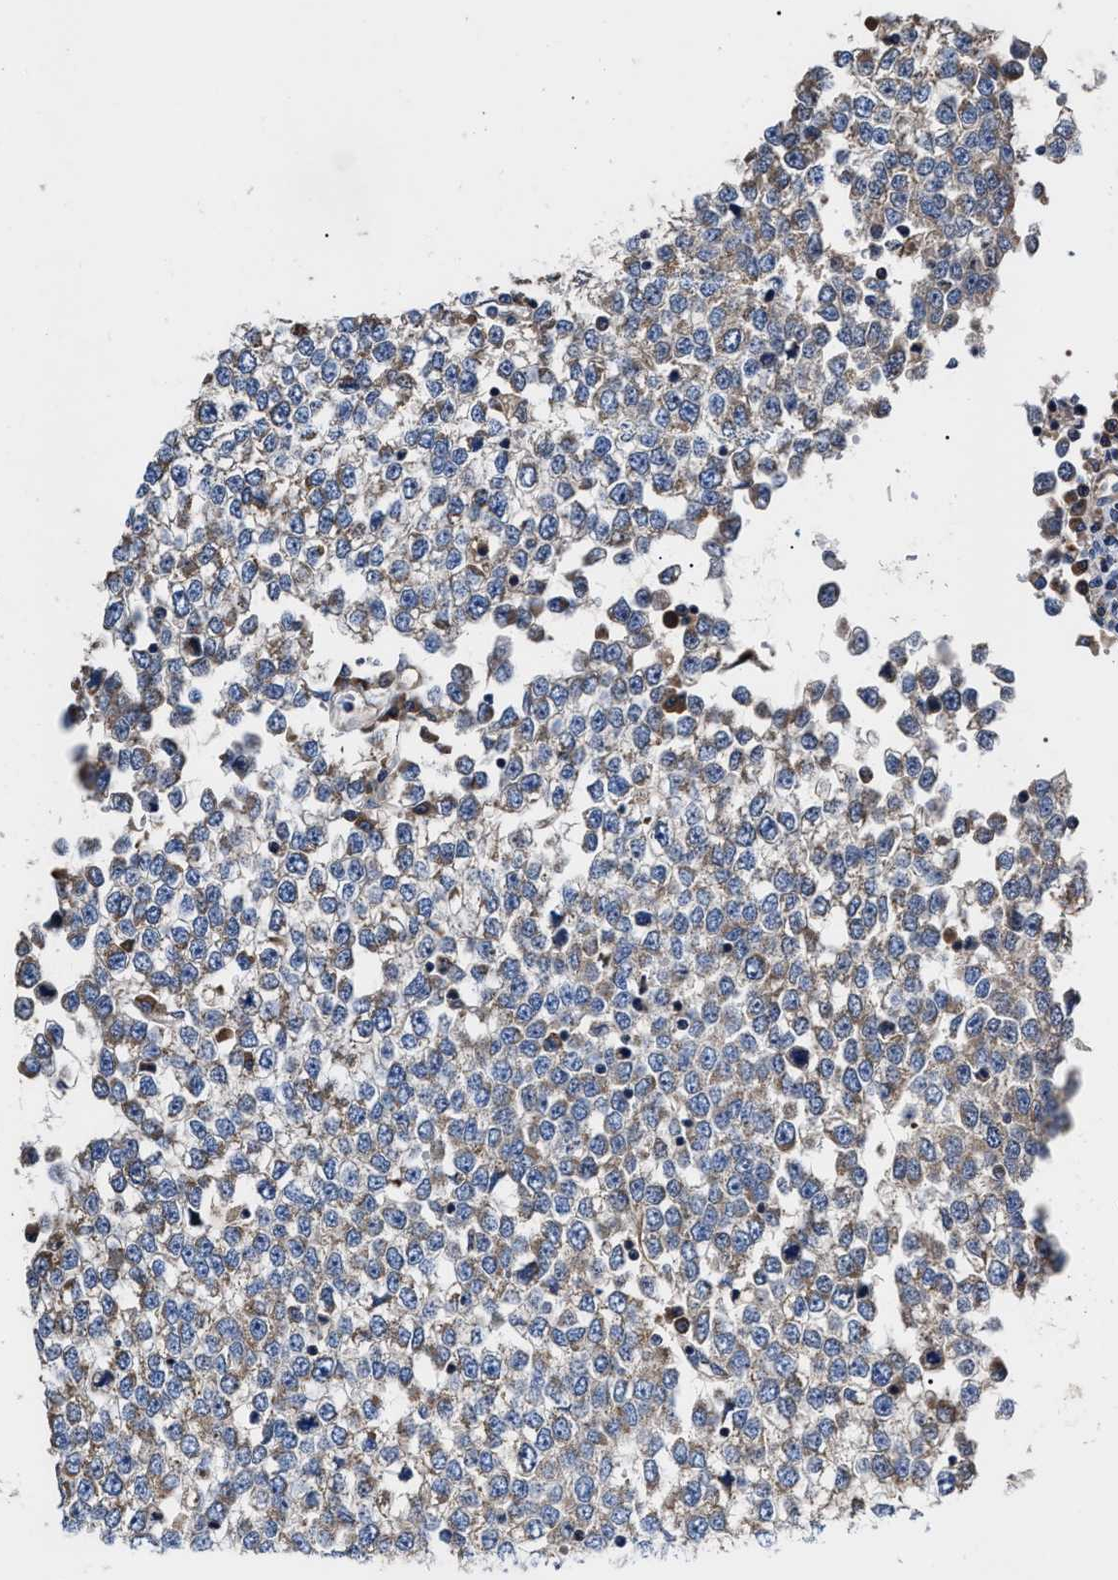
{"staining": {"intensity": "weak", "quantity": "25%-75%", "location": "cytoplasmic/membranous"}, "tissue": "testis cancer", "cell_type": "Tumor cells", "image_type": "cancer", "snomed": [{"axis": "morphology", "description": "Seminoma, NOS"}, {"axis": "topography", "description": "Testis"}], "caption": "This photomicrograph exhibits immunohistochemistry (IHC) staining of human seminoma (testis), with low weak cytoplasmic/membranous staining in approximately 25%-75% of tumor cells.", "gene": "MACC1", "patient": {"sex": "male", "age": 65}}